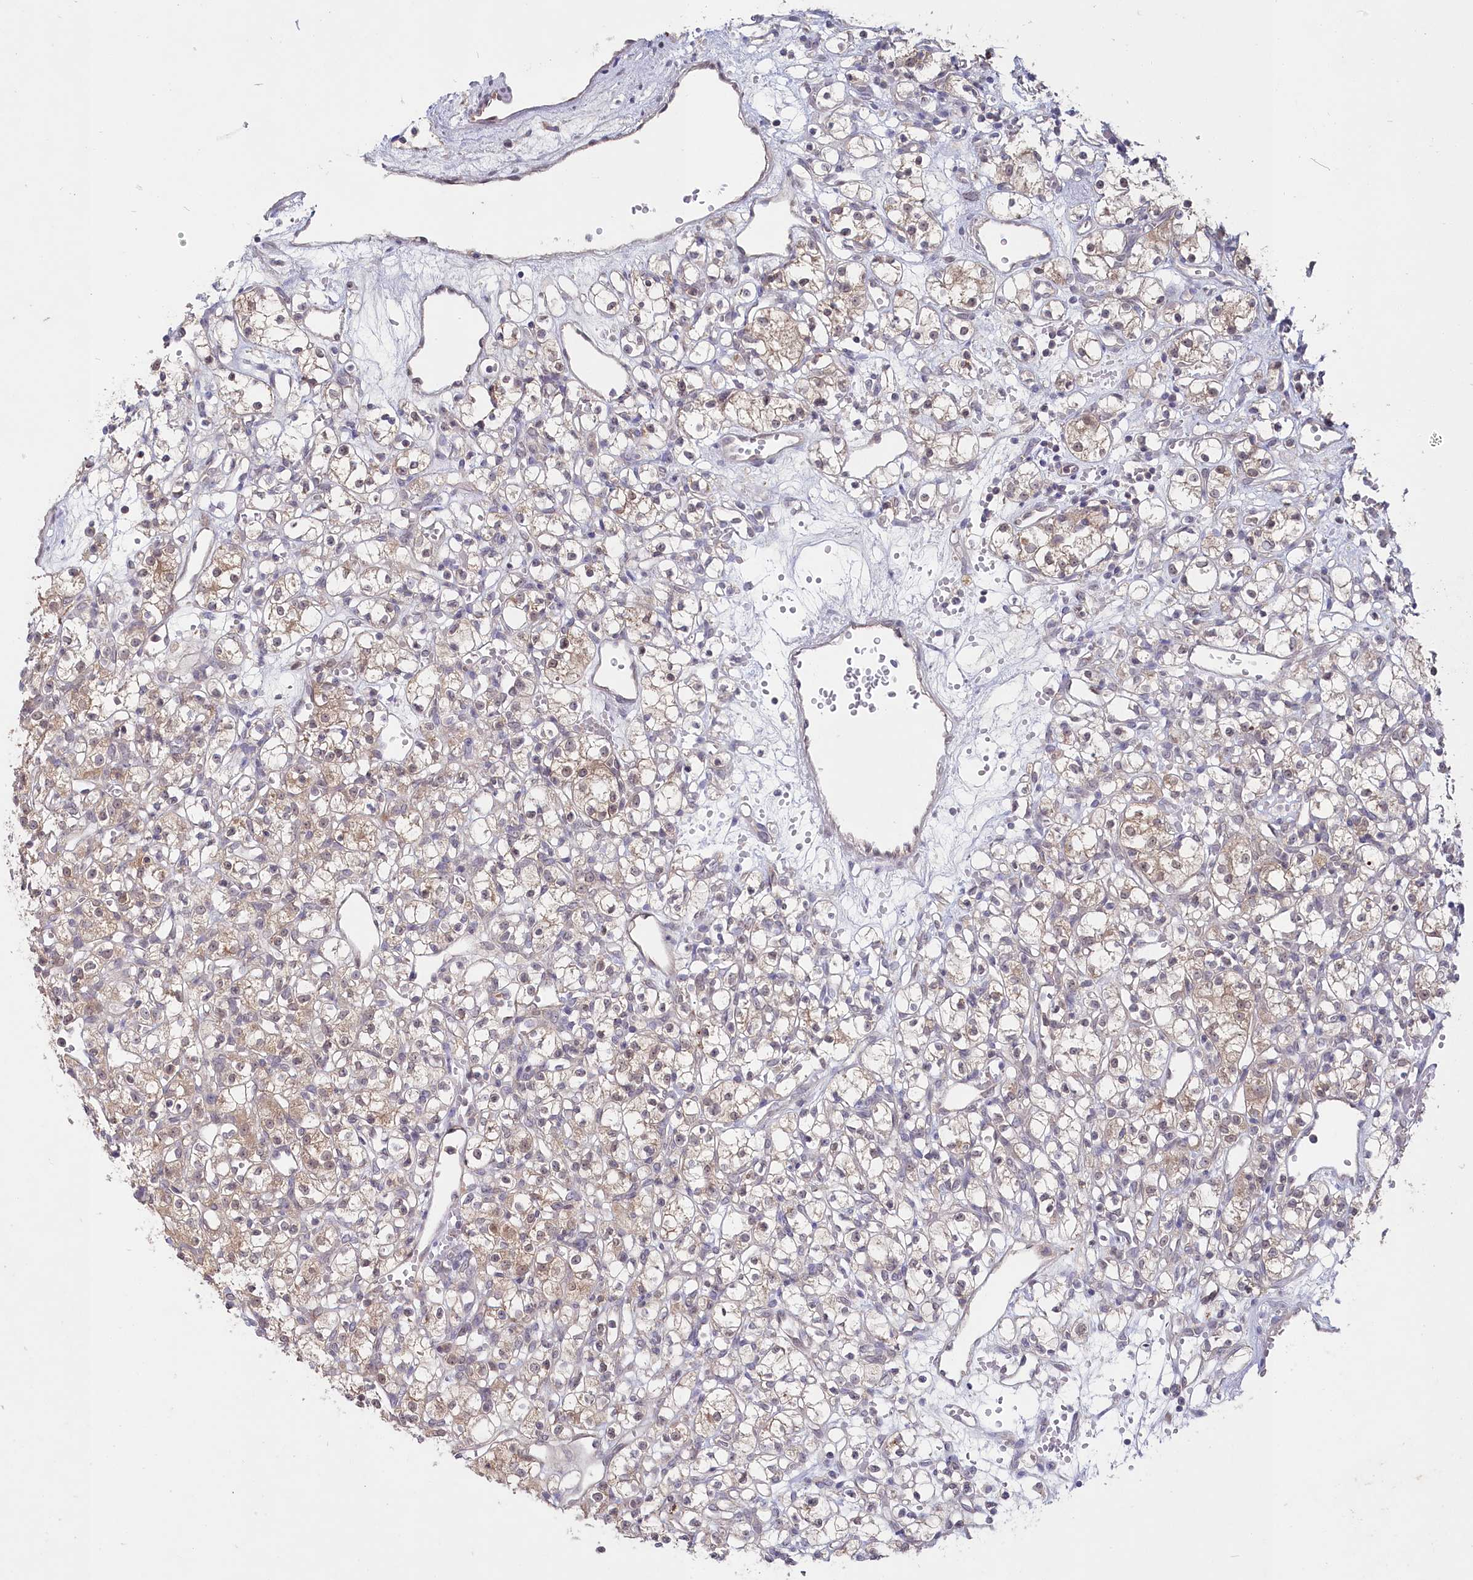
{"staining": {"intensity": "weak", "quantity": "<25%", "location": "cytoplasmic/membranous"}, "tissue": "renal cancer", "cell_type": "Tumor cells", "image_type": "cancer", "snomed": [{"axis": "morphology", "description": "Adenocarcinoma, NOS"}, {"axis": "topography", "description": "Kidney"}], "caption": "Immunohistochemical staining of adenocarcinoma (renal) exhibits no significant expression in tumor cells.", "gene": "AAMDC", "patient": {"sex": "female", "age": 59}}